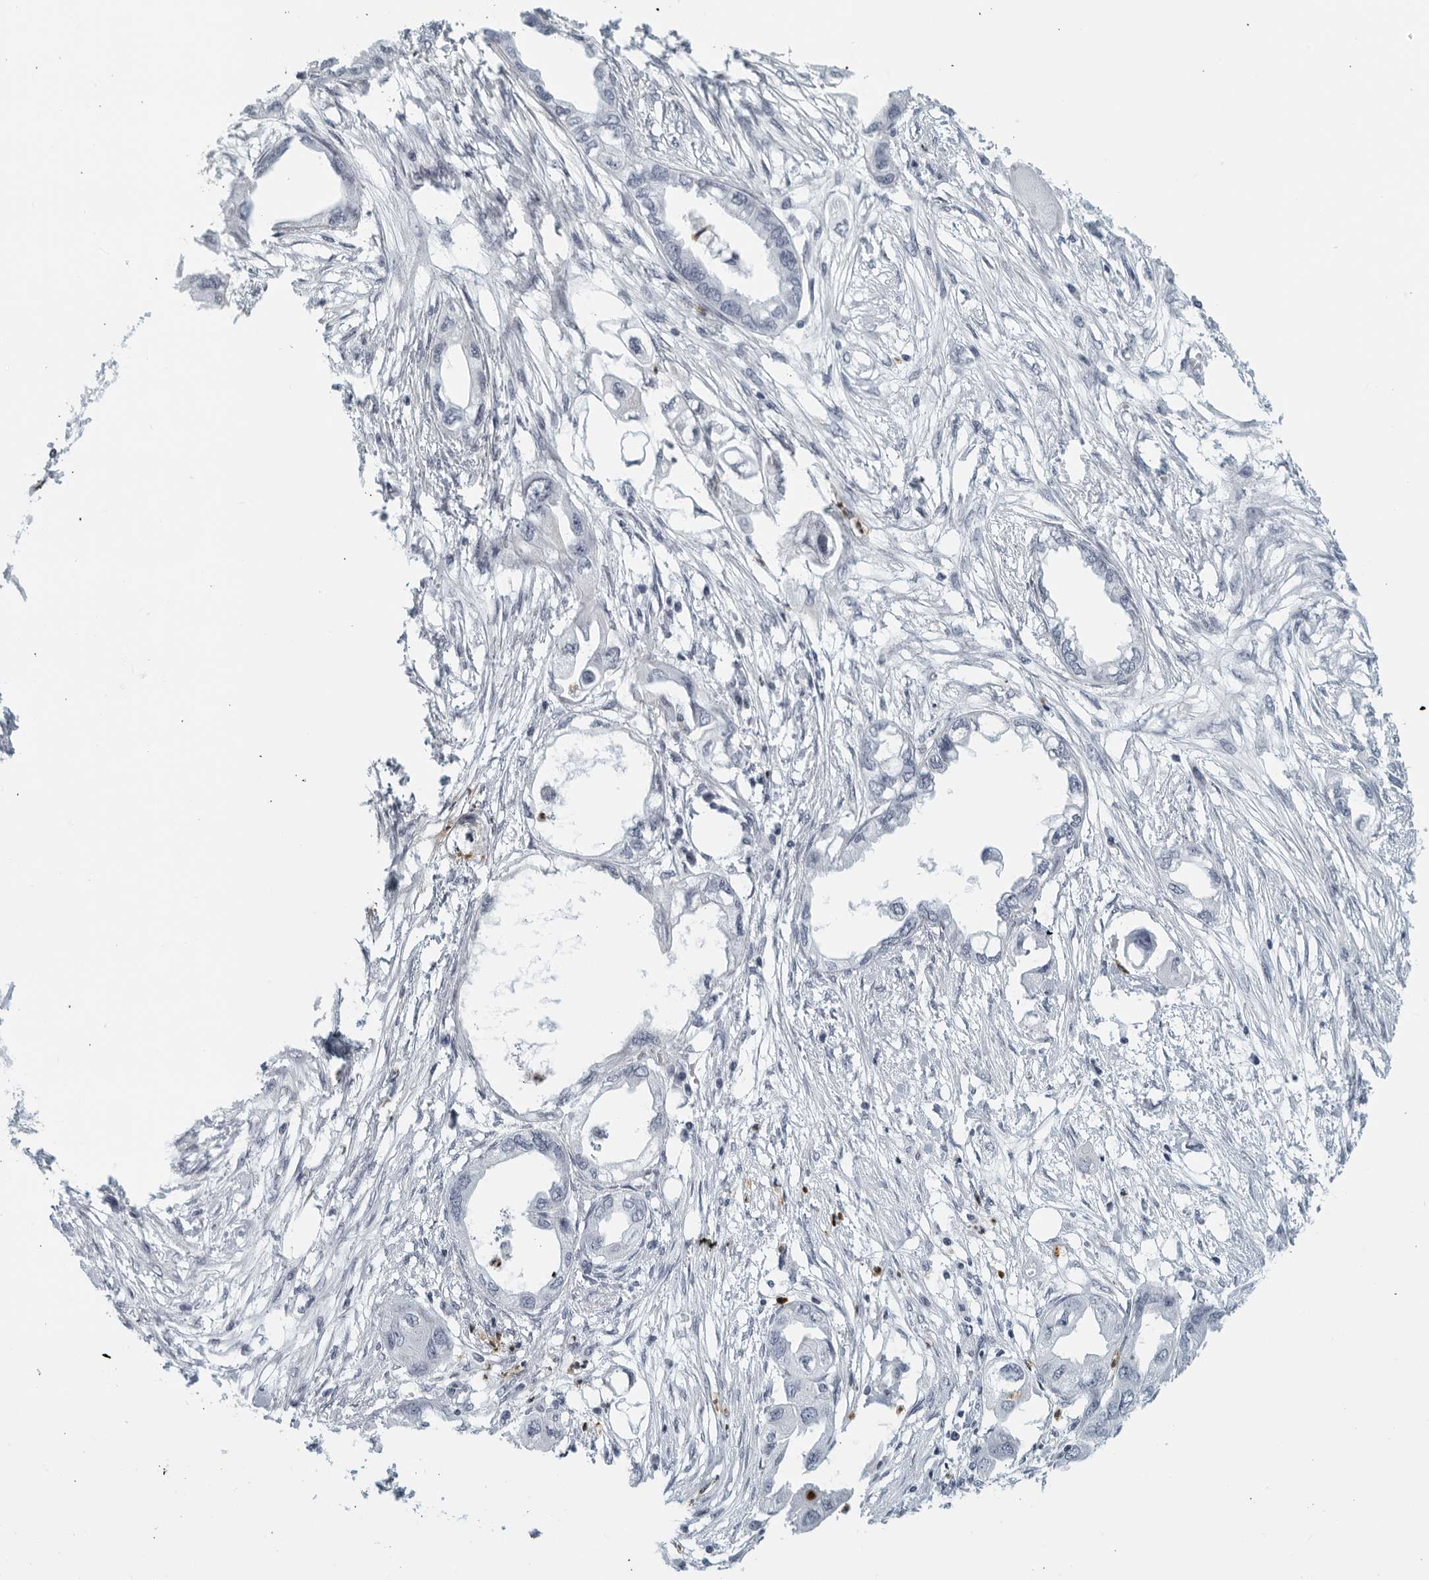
{"staining": {"intensity": "negative", "quantity": "none", "location": "none"}, "tissue": "endometrial cancer", "cell_type": "Tumor cells", "image_type": "cancer", "snomed": [{"axis": "morphology", "description": "Adenocarcinoma, NOS"}, {"axis": "morphology", "description": "Adenocarcinoma, metastatic, NOS"}, {"axis": "topography", "description": "Adipose tissue"}, {"axis": "topography", "description": "Endometrium"}], "caption": "There is no significant positivity in tumor cells of endometrial metastatic adenocarcinoma. (Immunohistochemistry, brightfield microscopy, high magnification).", "gene": "KLK7", "patient": {"sex": "female", "age": 67}}